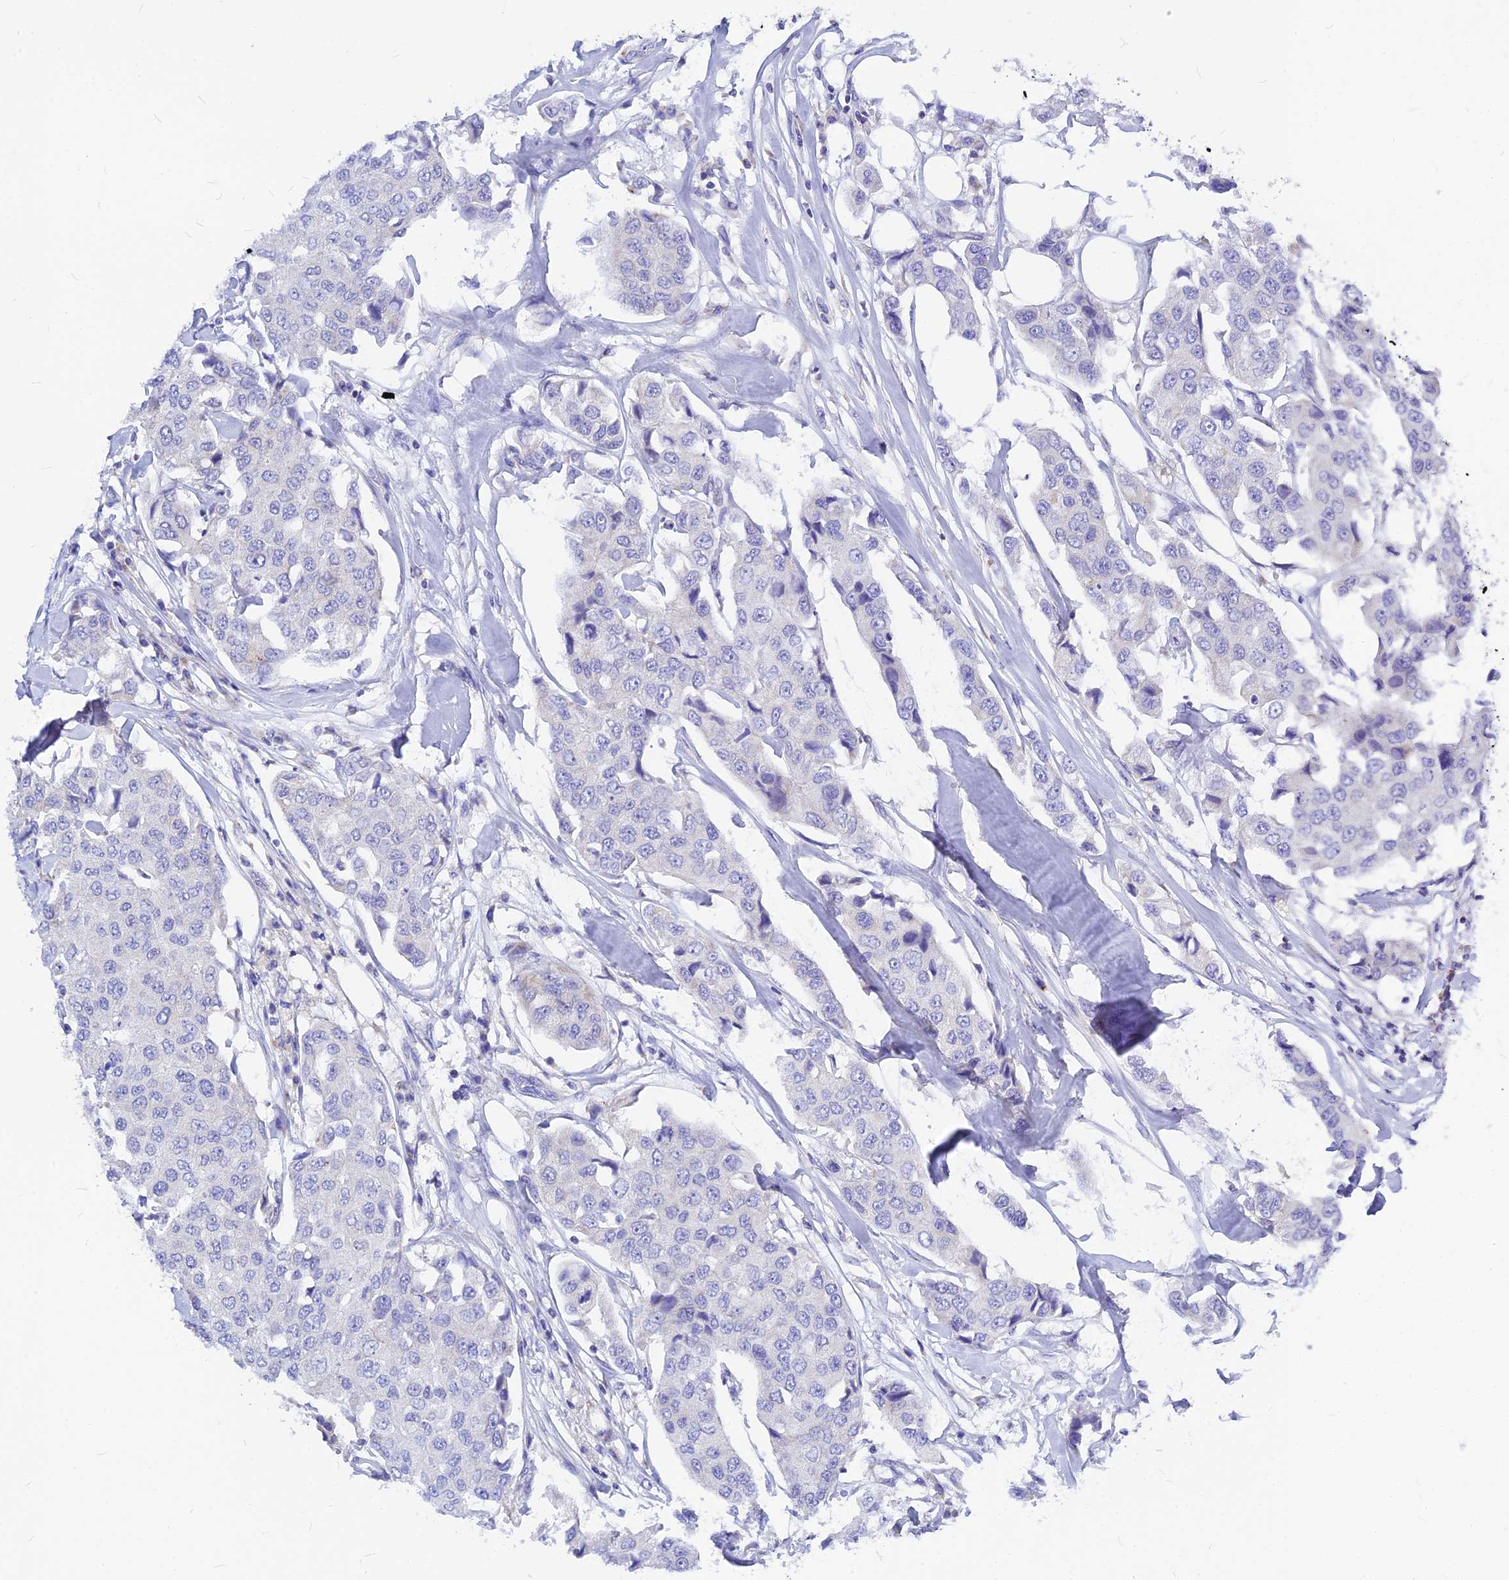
{"staining": {"intensity": "negative", "quantity": "none", "location": "none"}, "tissue": "breast cancer", "cell_type": "Tumor cells", "image_type": "cancer", "snomed": [{"axis": "morphology", "description": "Duct carcinoma"}, {"axis": "topography", "description": "Breast"}], "caption": "A histopathology image of human invasive ductal carcinoma (breast) is negative for staining in tumor cells.", "gene": "CNOT6", "patient": {"sex": "female", "age": 80}}